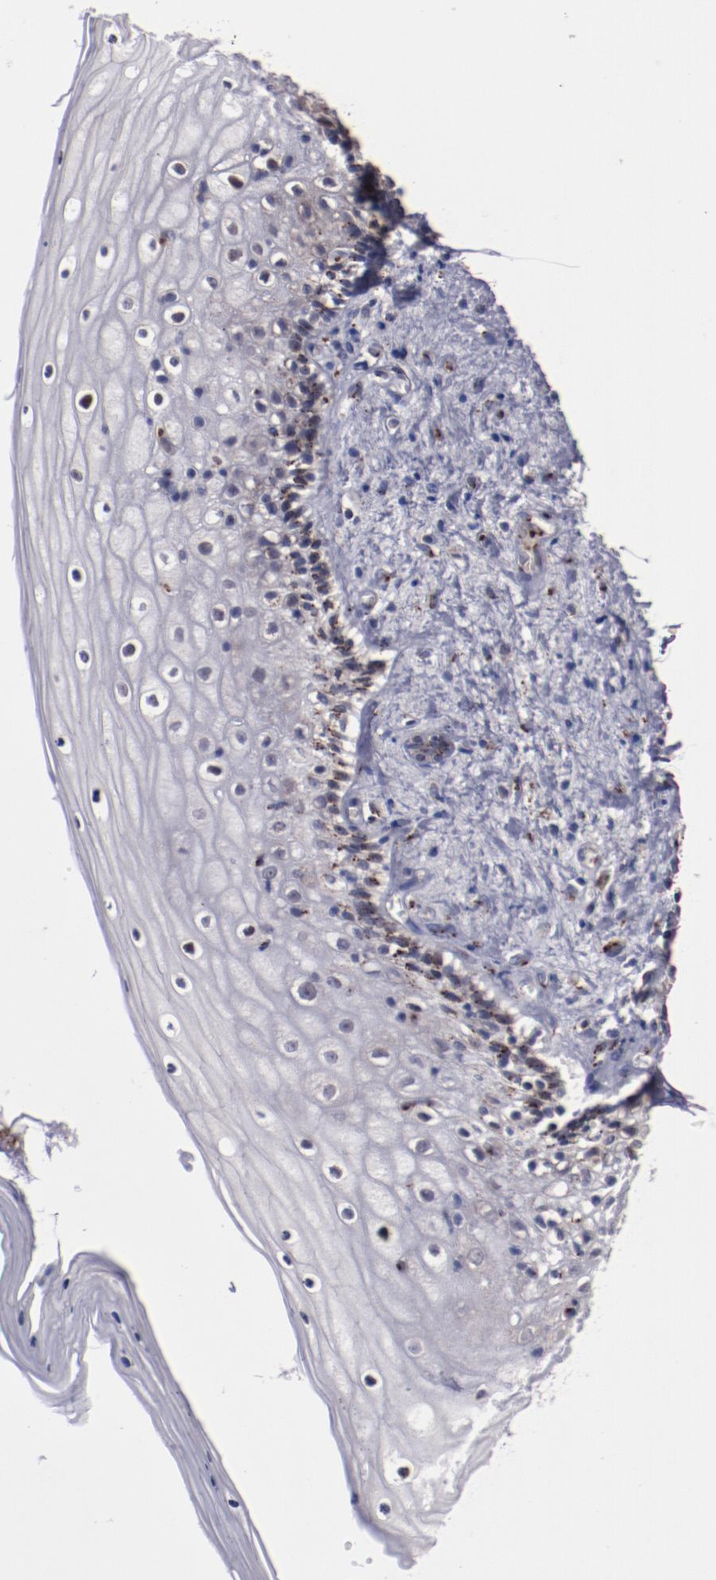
{"staining": {"intensity": "weak", "quantity": "<25%", "location": "cytoplasmic/membranous"}, "tissue": "vagina", "cell_type": "Squamous epithelial cells", "image_type": "normal", "snomed": [{"axis": "morphology", "description": "Normal tissue, NOS"}, {"axis": "topography", "description": "Vagina"}], "caption": "Micrograph shows no significant protein staining in squamous epithelial cells of normal vagina.", "gene": "GOLIM4", "patient": {"sex": "female", "age": 46}}